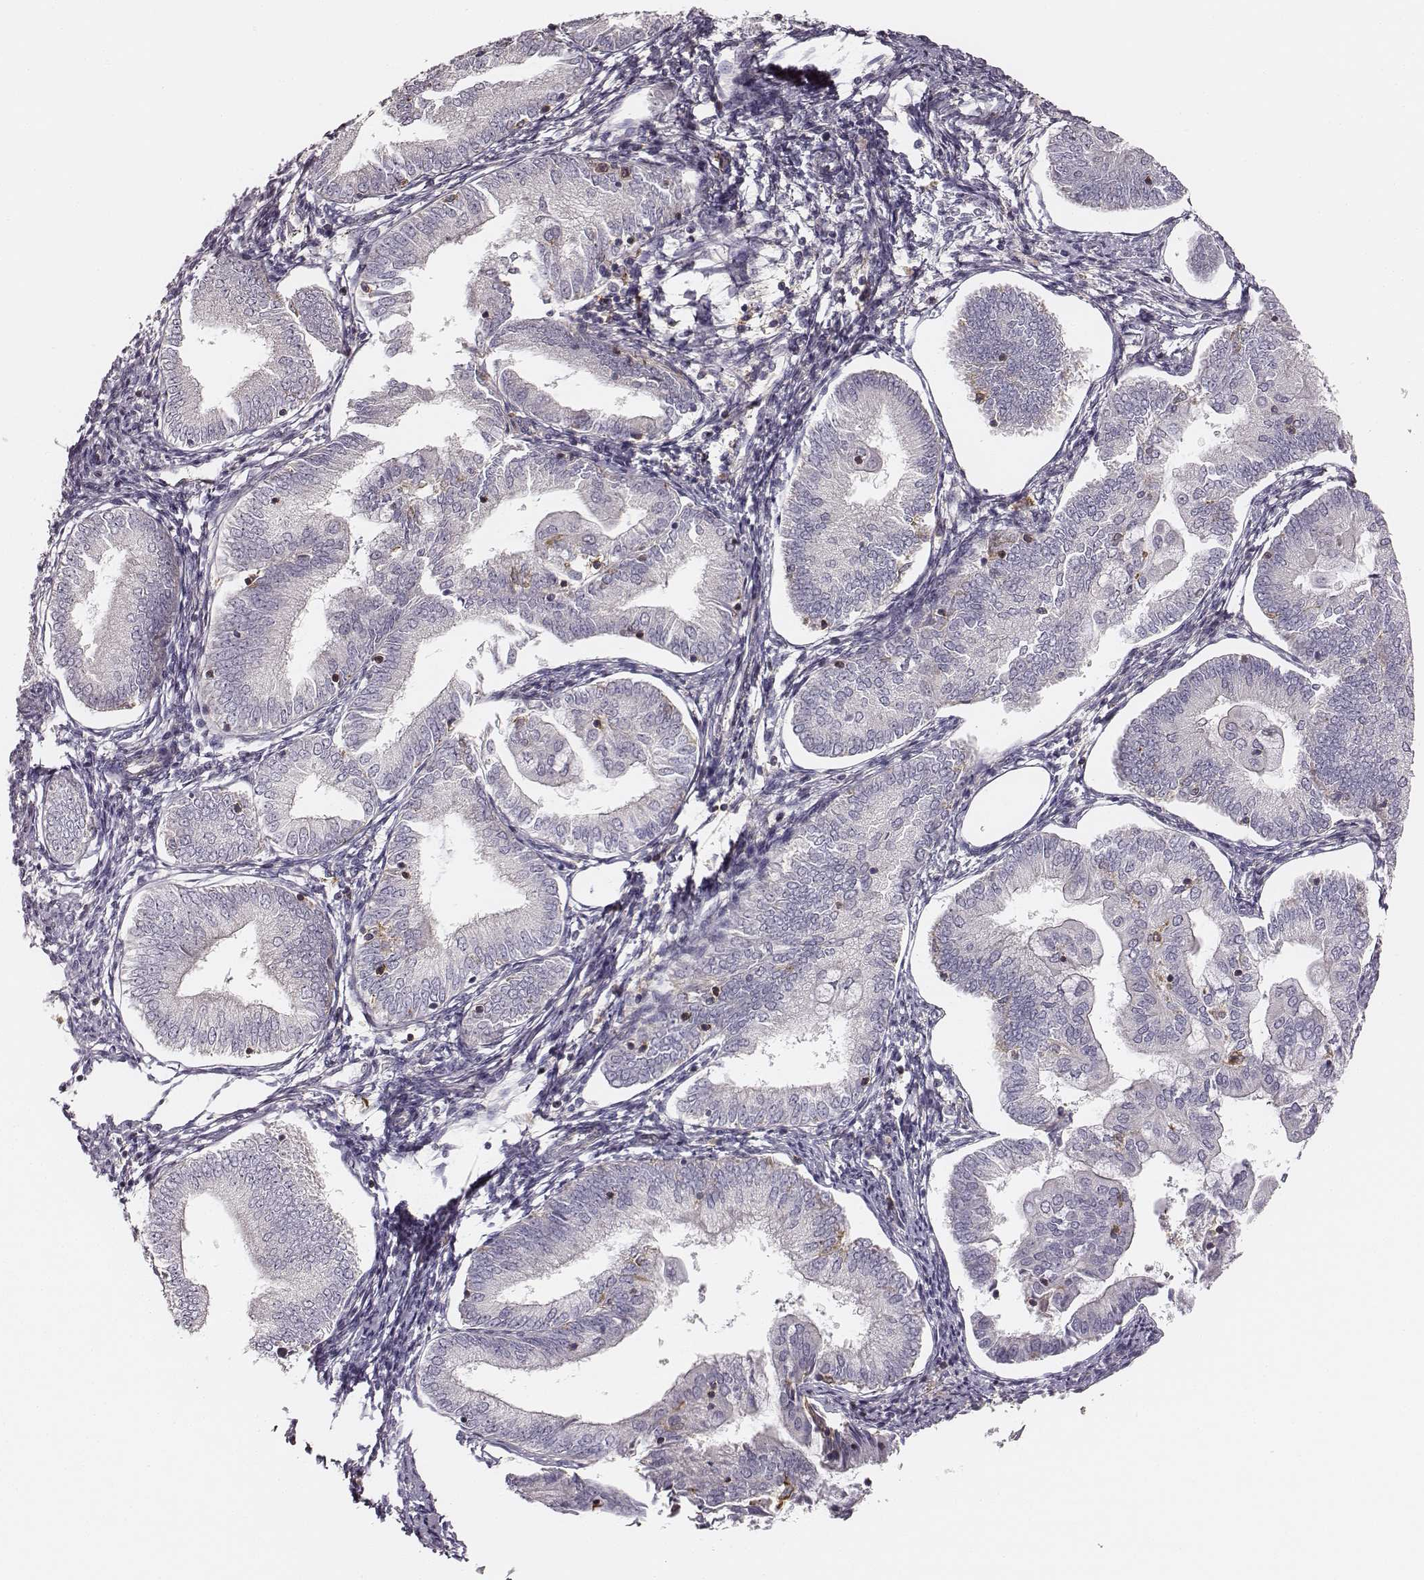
{"staining": {"intensity": "negative", "quantity": "none", "location": "none"}, "tissue": "endometrial cancer", "cell_type": "Tumor cells", "image_type": "cancer", "snomed": [{"axis": "morphology", "description": "Adenocarcinoma, NOS"}, {"axis": "topography", "description": "Endometrium"}], "caption": "Tumor cells are negative for protein expression in human endometrial cancer (adenocarcinoma). (DAB IHC, high magnification).", "gene": "ZYX", "patient": {"sex": "female", "age": 55}}